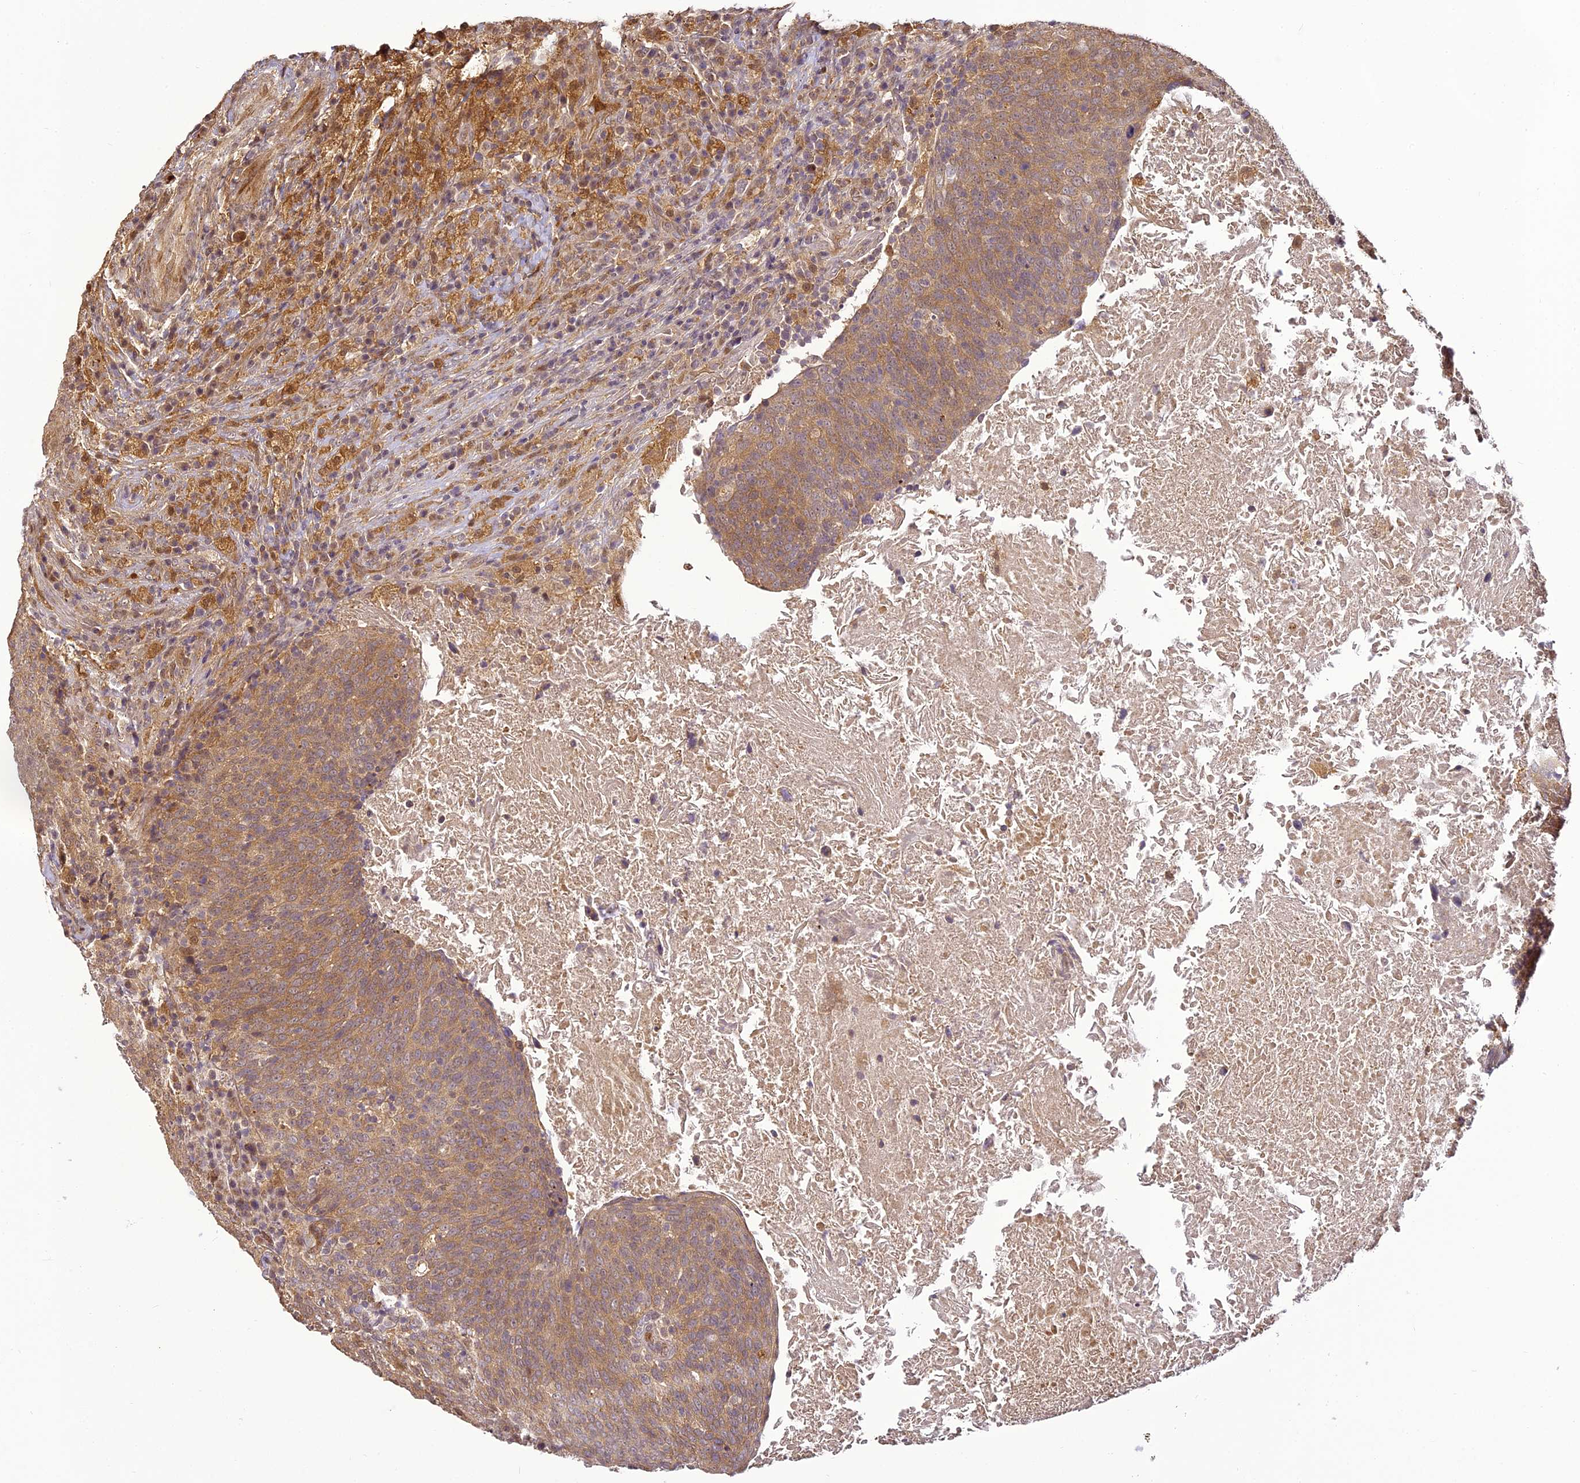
{"staining": {"intensity": "moderate", "quantity": ">75%", "location": "cytoplasmic/membranous"}, "tissue": "head and neck cancer", "cell_type": "Tumor cells", "image_type": "cancer", "snomed": [{"axis": "morphology", "description": "Squamous cell carcinoma, NOS"}, {"axis": "morphology", "description": "Squamous cell carcinoma, metastatic, NOS"}, {"axis": "topography", "description": "Lymph node"}, {"axis": "topography", "description": "Head-Neck"}], "caption": "The histopathology image displays immunohistochemical staining of head and neck metastatic squamous cell carcinoma. There is moderate cytoplasmic/membranous staining is seen in approximately >75% of tumor cells. The protein is stained brown, and the nuclei are stained in blue (DAB IHC with brightfield microscopy, high magnification).", "gene": "BCDIN3D", "patient": {"sex": "male", "age": 62}}